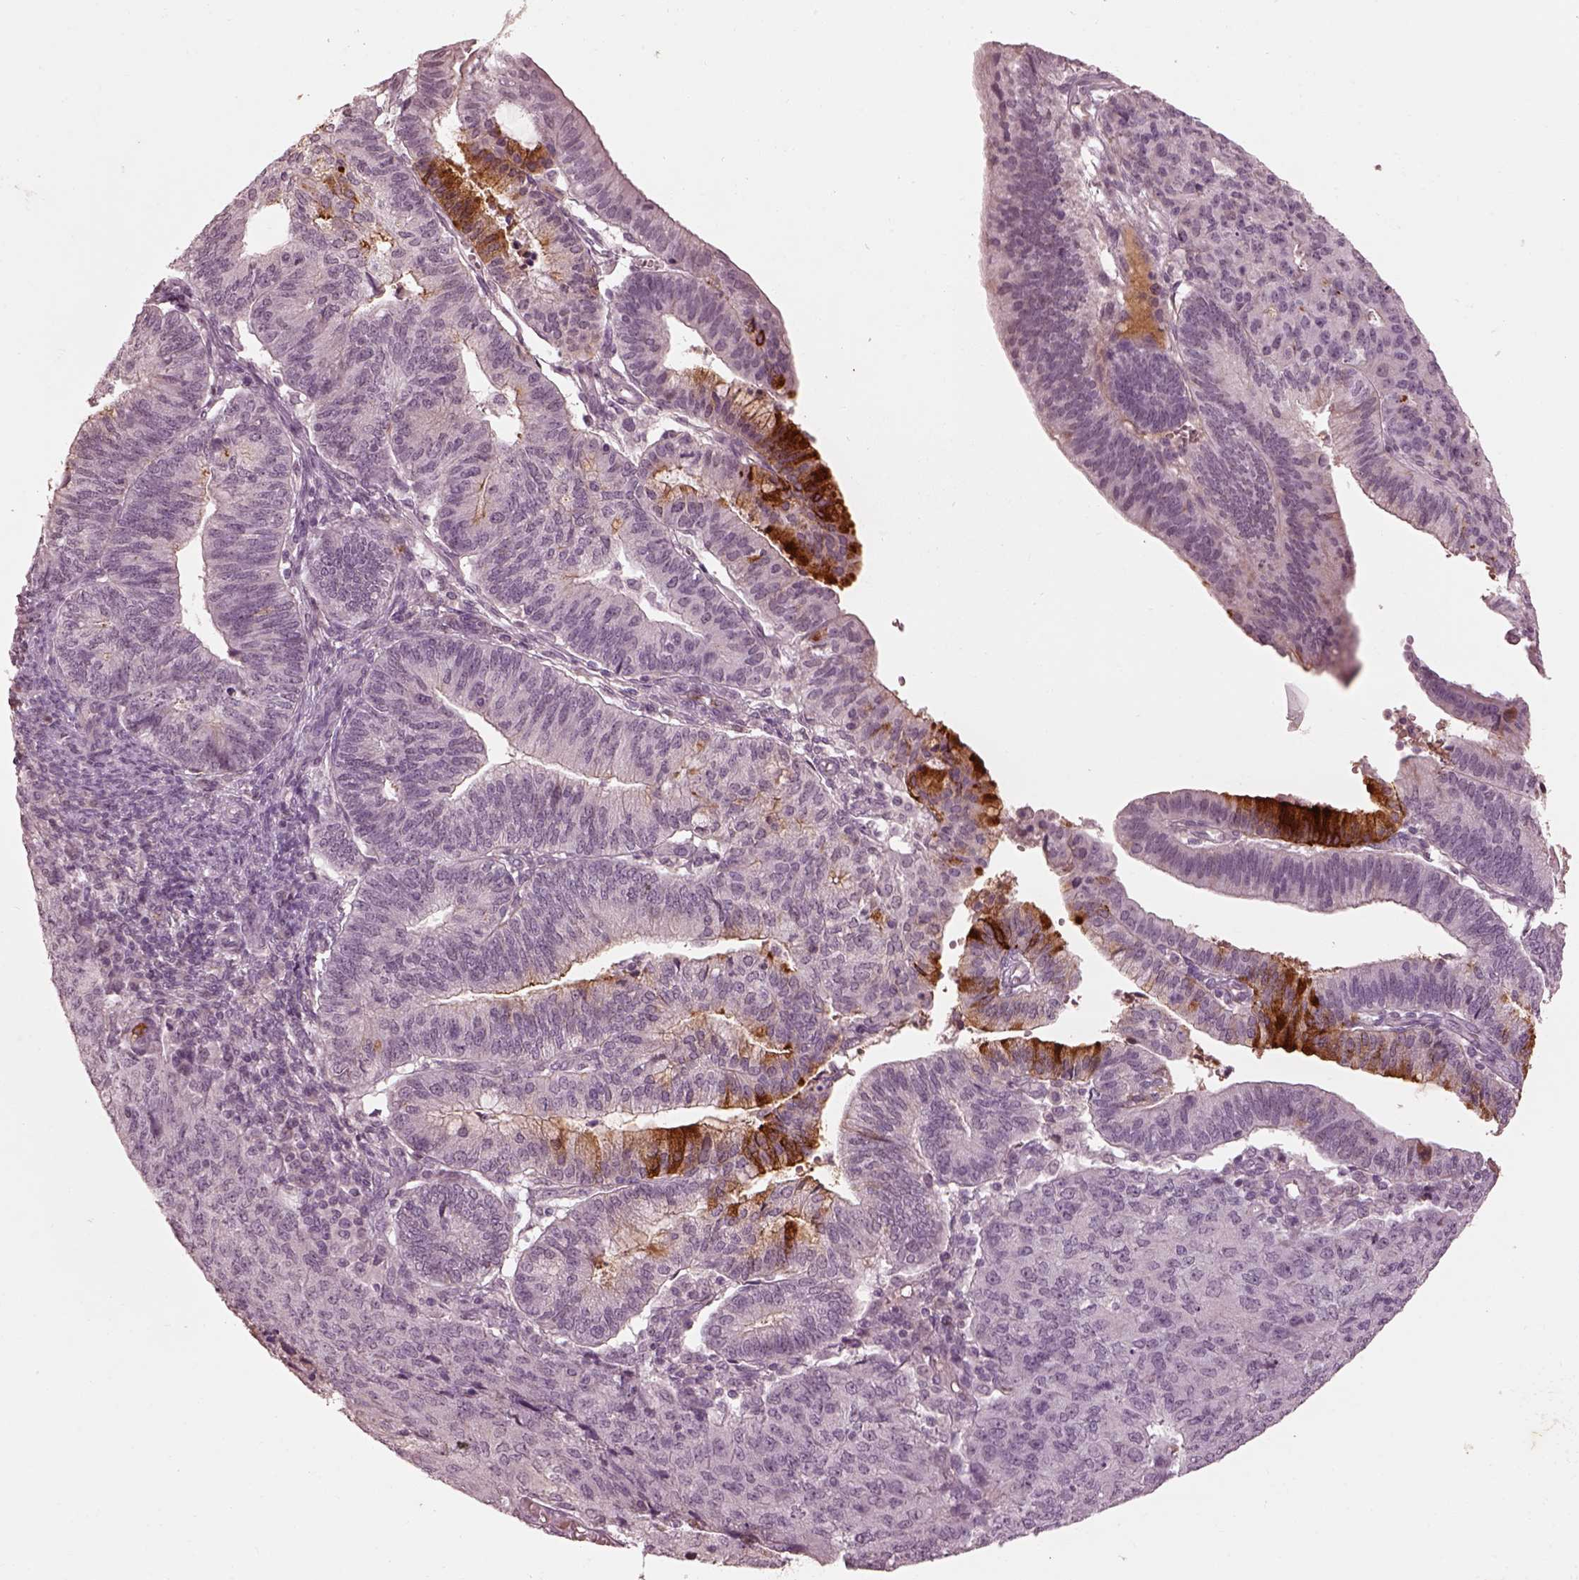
{"staining": {"intensity": "negative", "quantity": "none", "location": "none"}, "tissue": "endometrial cancer", "cell_type": "Tumor cells", "image_type": "cancer", "snomed": [{"axis": "morphology", "description": "Adenocarcinoma, NOS"}, {"axis": "topography", "description": "Endometrium"}], "caption": "High power microscopy histopathology image of an immunohistochemistry micrograph of endometrial cancer (adenocarcinoma), revealing no significant positivity in tumor cells.", "gene": "KCNA2", "patient": {"sex": "female", "age": 82}}